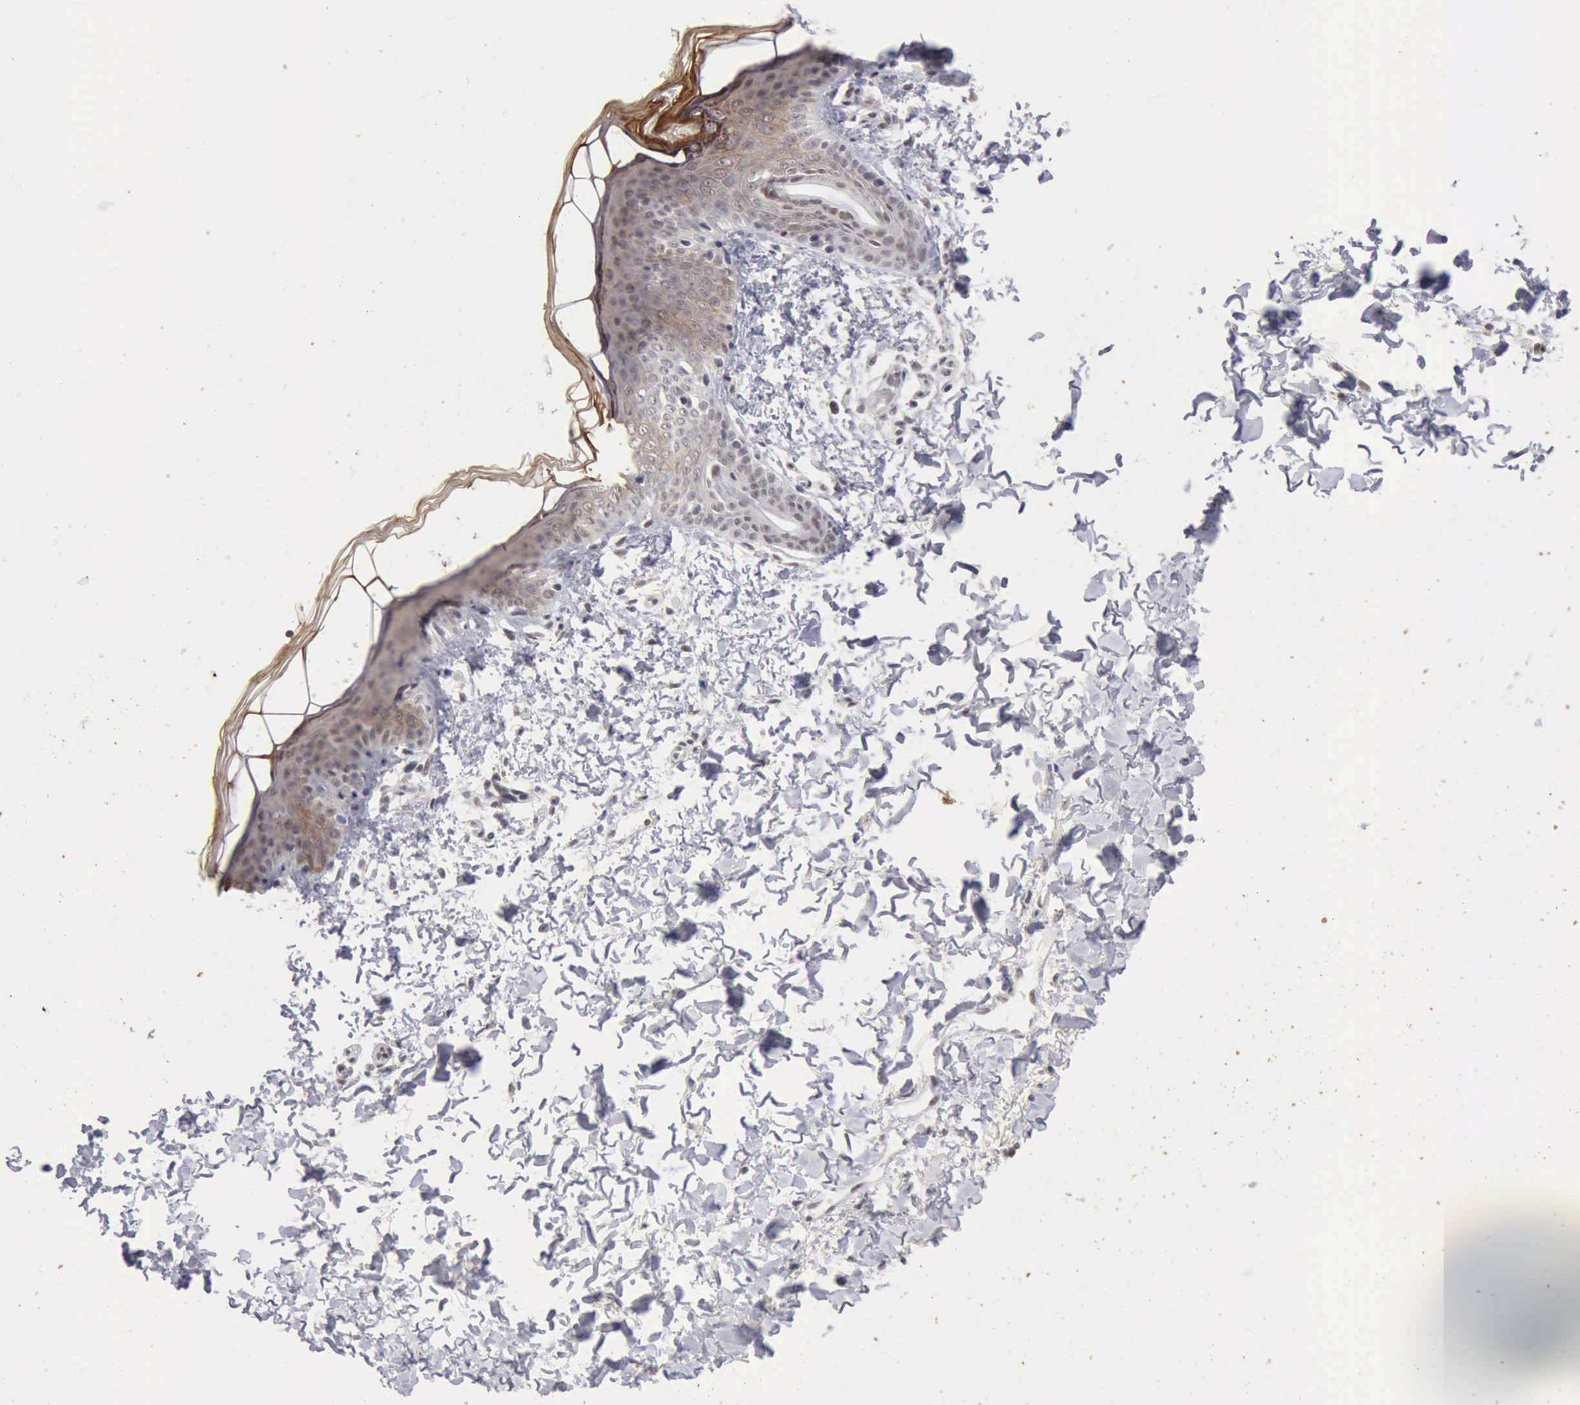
{"staining": {"intensity": "negative", "quantity": "none", "location": "none"}, "tissue": "skin", "cell_type": "Fibroblasts", "image_type": "normal", "snomed": [{"axis": "morphology", "description": "Normal tissue, NOS"}, {"axis": "topography", "description": "Skin"}], "caption": "Immunohistochemistry of unremarkable human skin exhibits no positivity in fibroblasts.", "gene": "TAF1", "patient": {"sex": "female", "age": 4}}